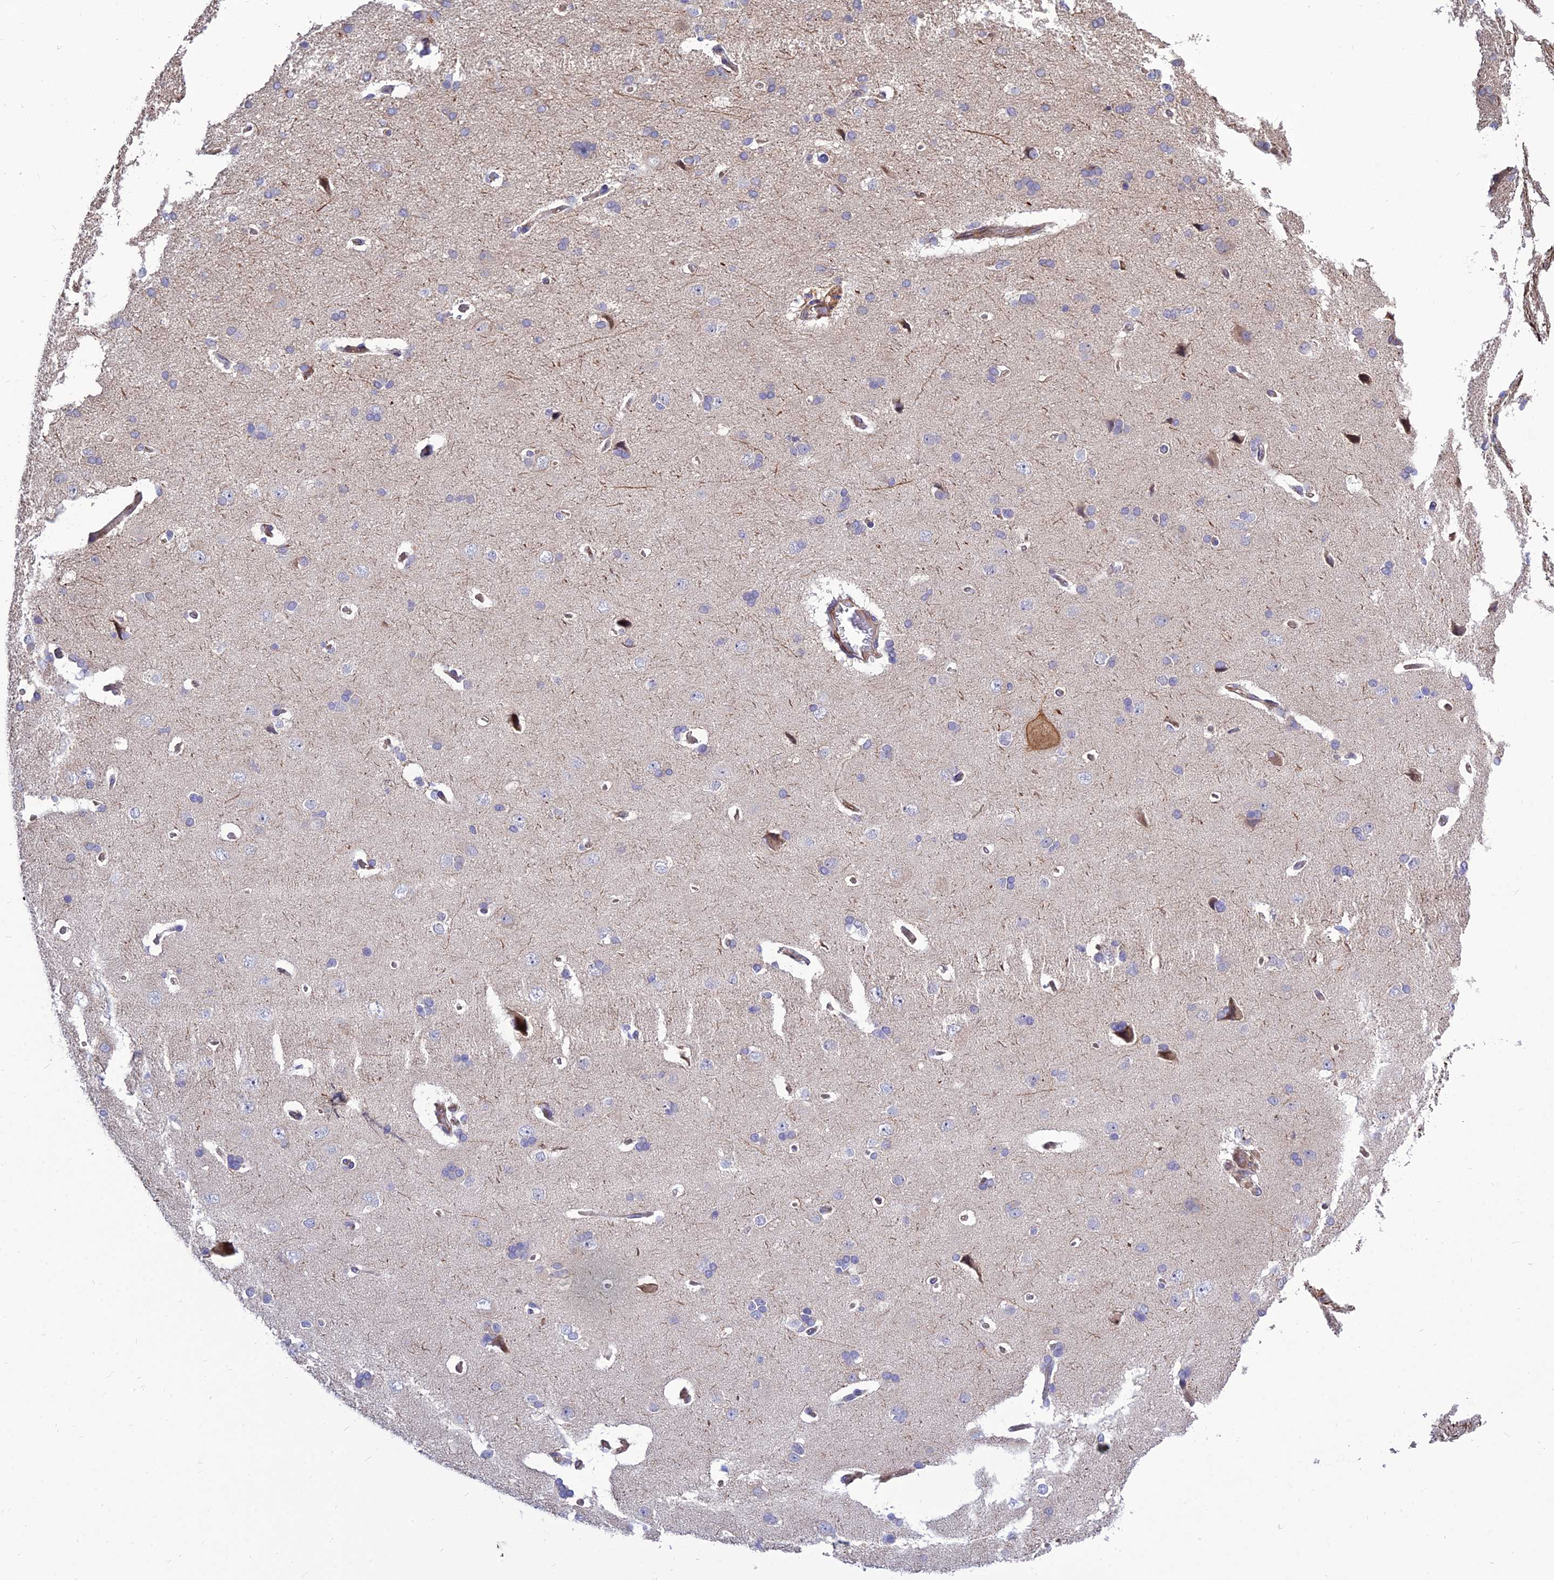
{"staining": {"intensity": "negative", "quantity": "none", "location": "none"}, "tissue": "cerebral cortex", "cell_type": "Endothelial cells", "image_type": "normal", "snomed": [{"axis": "morphology", "description": "Normal tissue, NOS"}, {"axis": "topography", "description": "Cerebral cortex"}], "caption": "A histopathology image of cerebral cortex stained for a protein exhibits no brown staining in endothelial cells. (DAB (3,3'-diaminobenzidine) immunohistochemistry (IHC) visualized using brightfield microscopy, high magnification).", "gene": "CRTAP", "patient": {"sex": "male", "age": 62}}